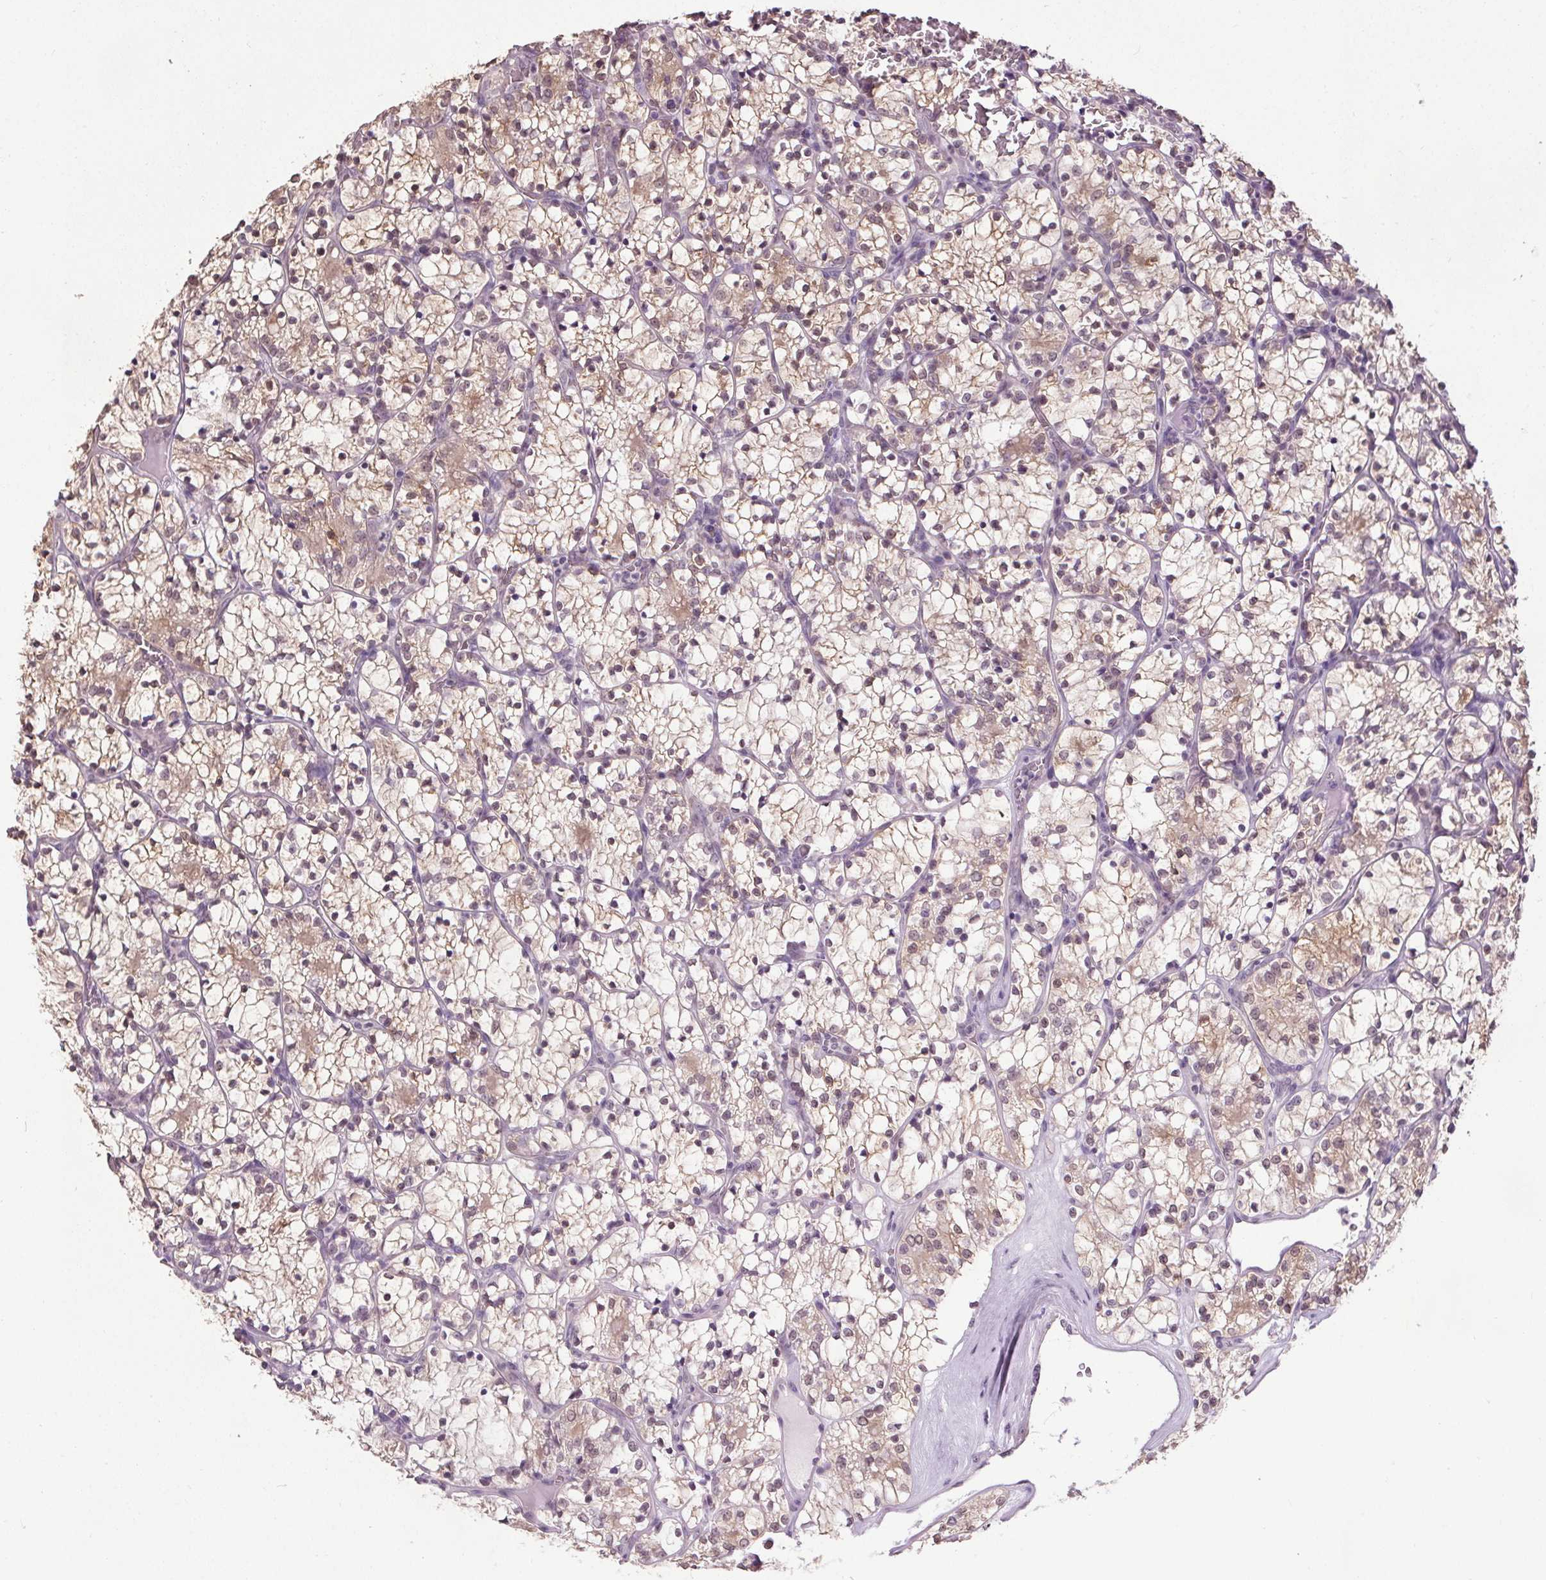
{"staining": {"intensity": "weak", "quantity": "25%-75%", "location": "cytoplasmic/membranous"}, "tissue": "renal cancer", "cell_type": "Tumor cells", "image_type": "cancer", "snomed": [{"axis": "morphology", "description": "Adenocarcinoma, NOS"}, {"axis": "topography", "description": "Kidney"}], "caption": "A histopathology image showing weak cytoplasmic/membranous positivity in approximately 25%-75% of tumor cells in renal adenocarcinoma, as visualized by brown immunohistochemical staining.", "gene": "SLC2A9", "patient": {"sex": "female", "age": 69}}